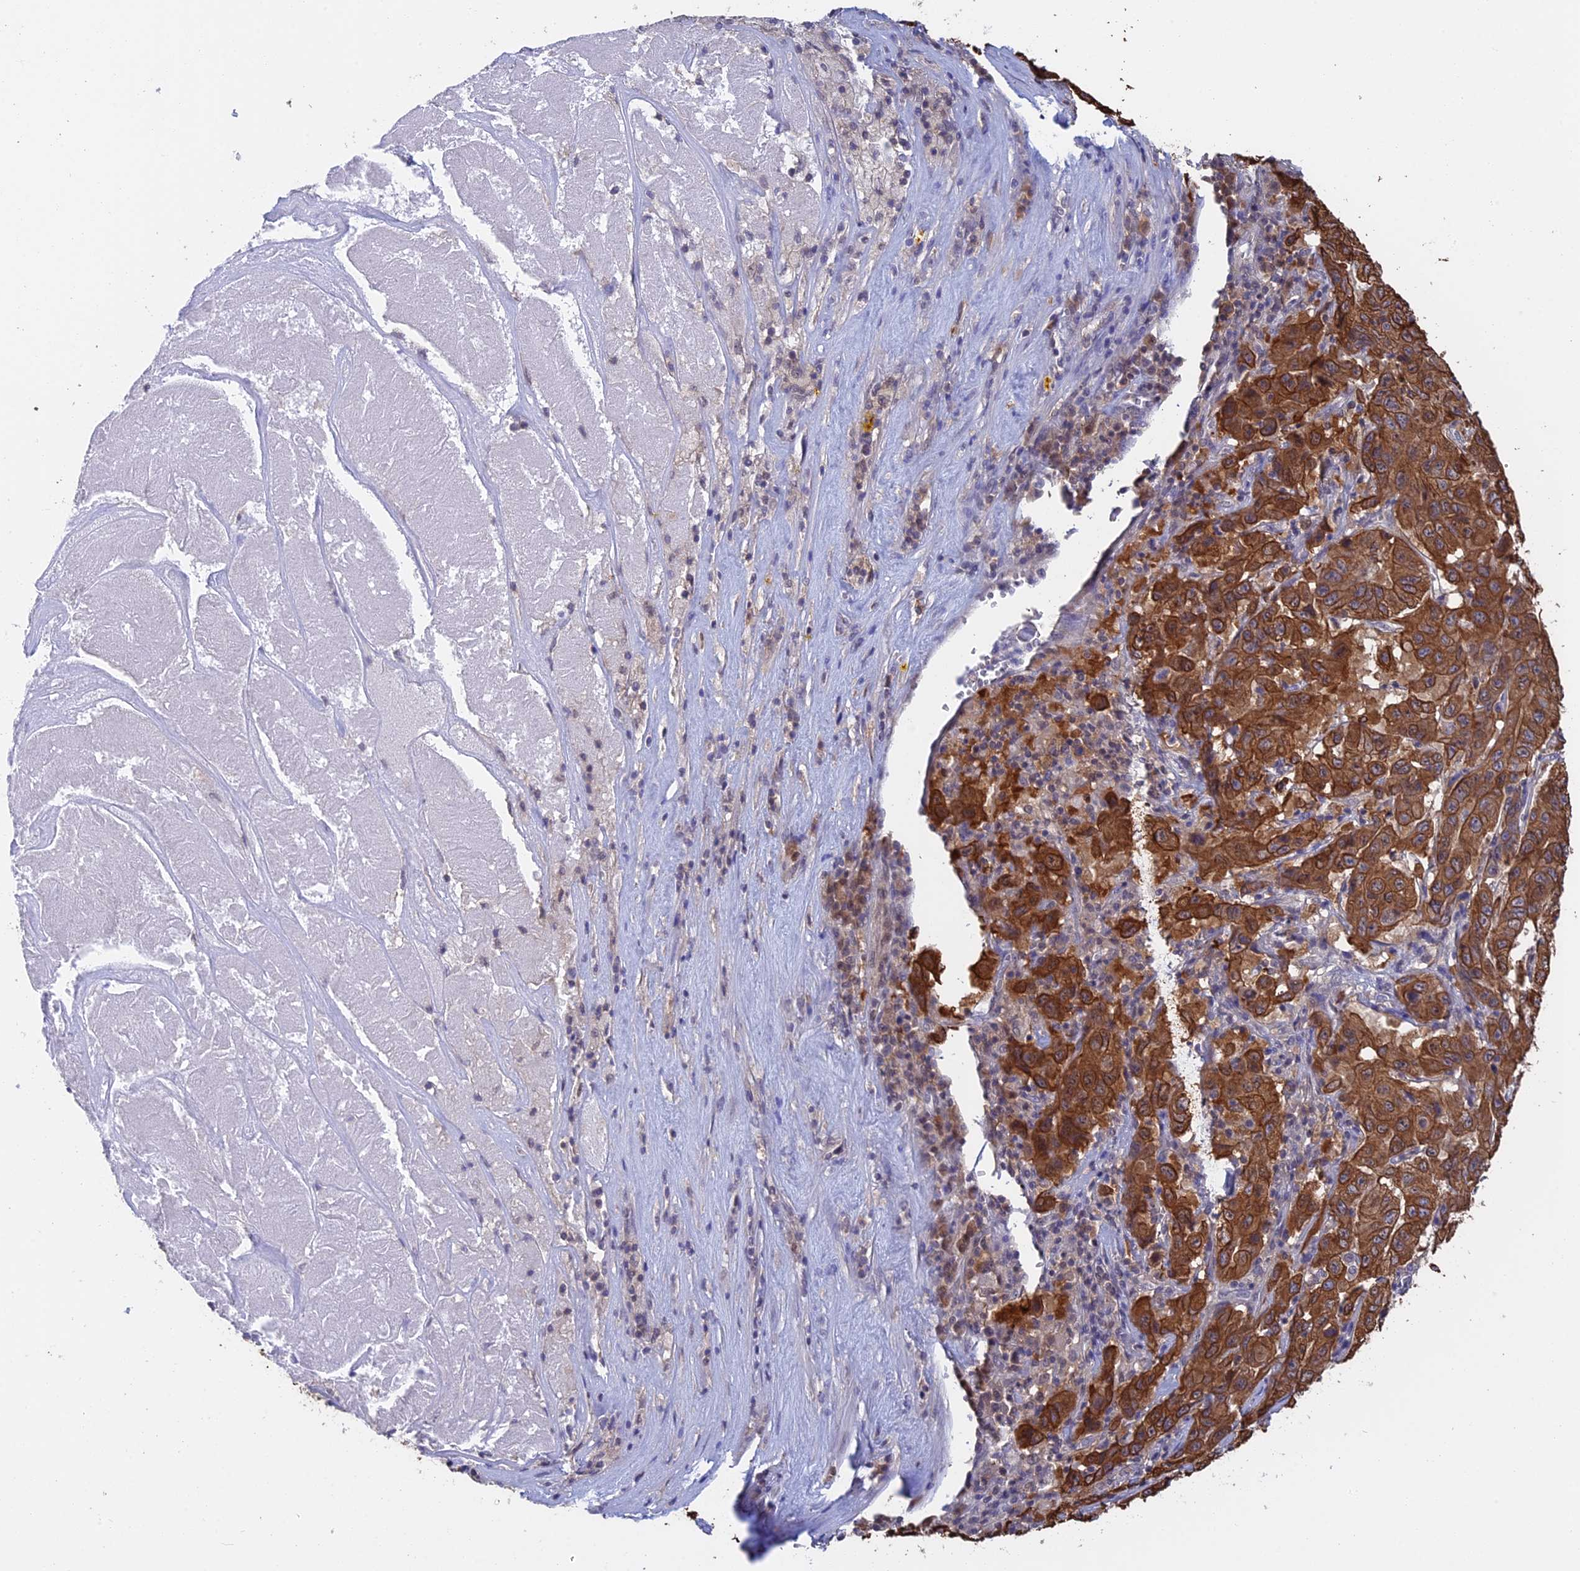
{"staining": {"intensity": "strong", "quantity": ">75%", "location": "cytoplasmic/membranous"}, "tissue": "pancreatic cancer", "cell_type": "Tumor cells", "image_type": "cancer", "snomed": [{"axis": "morphology", "description": "Adenocarcinoma, NOS"}, {"axis": "topography", "description": "Pancreas"}], "caption": "Tumor cells display high levels of strong cytoplasmic/membranous staining in about >75% of cells in pancreatic cancer.", "gene": "STUB1", "patient": {"sex": "male", "age": 63}}